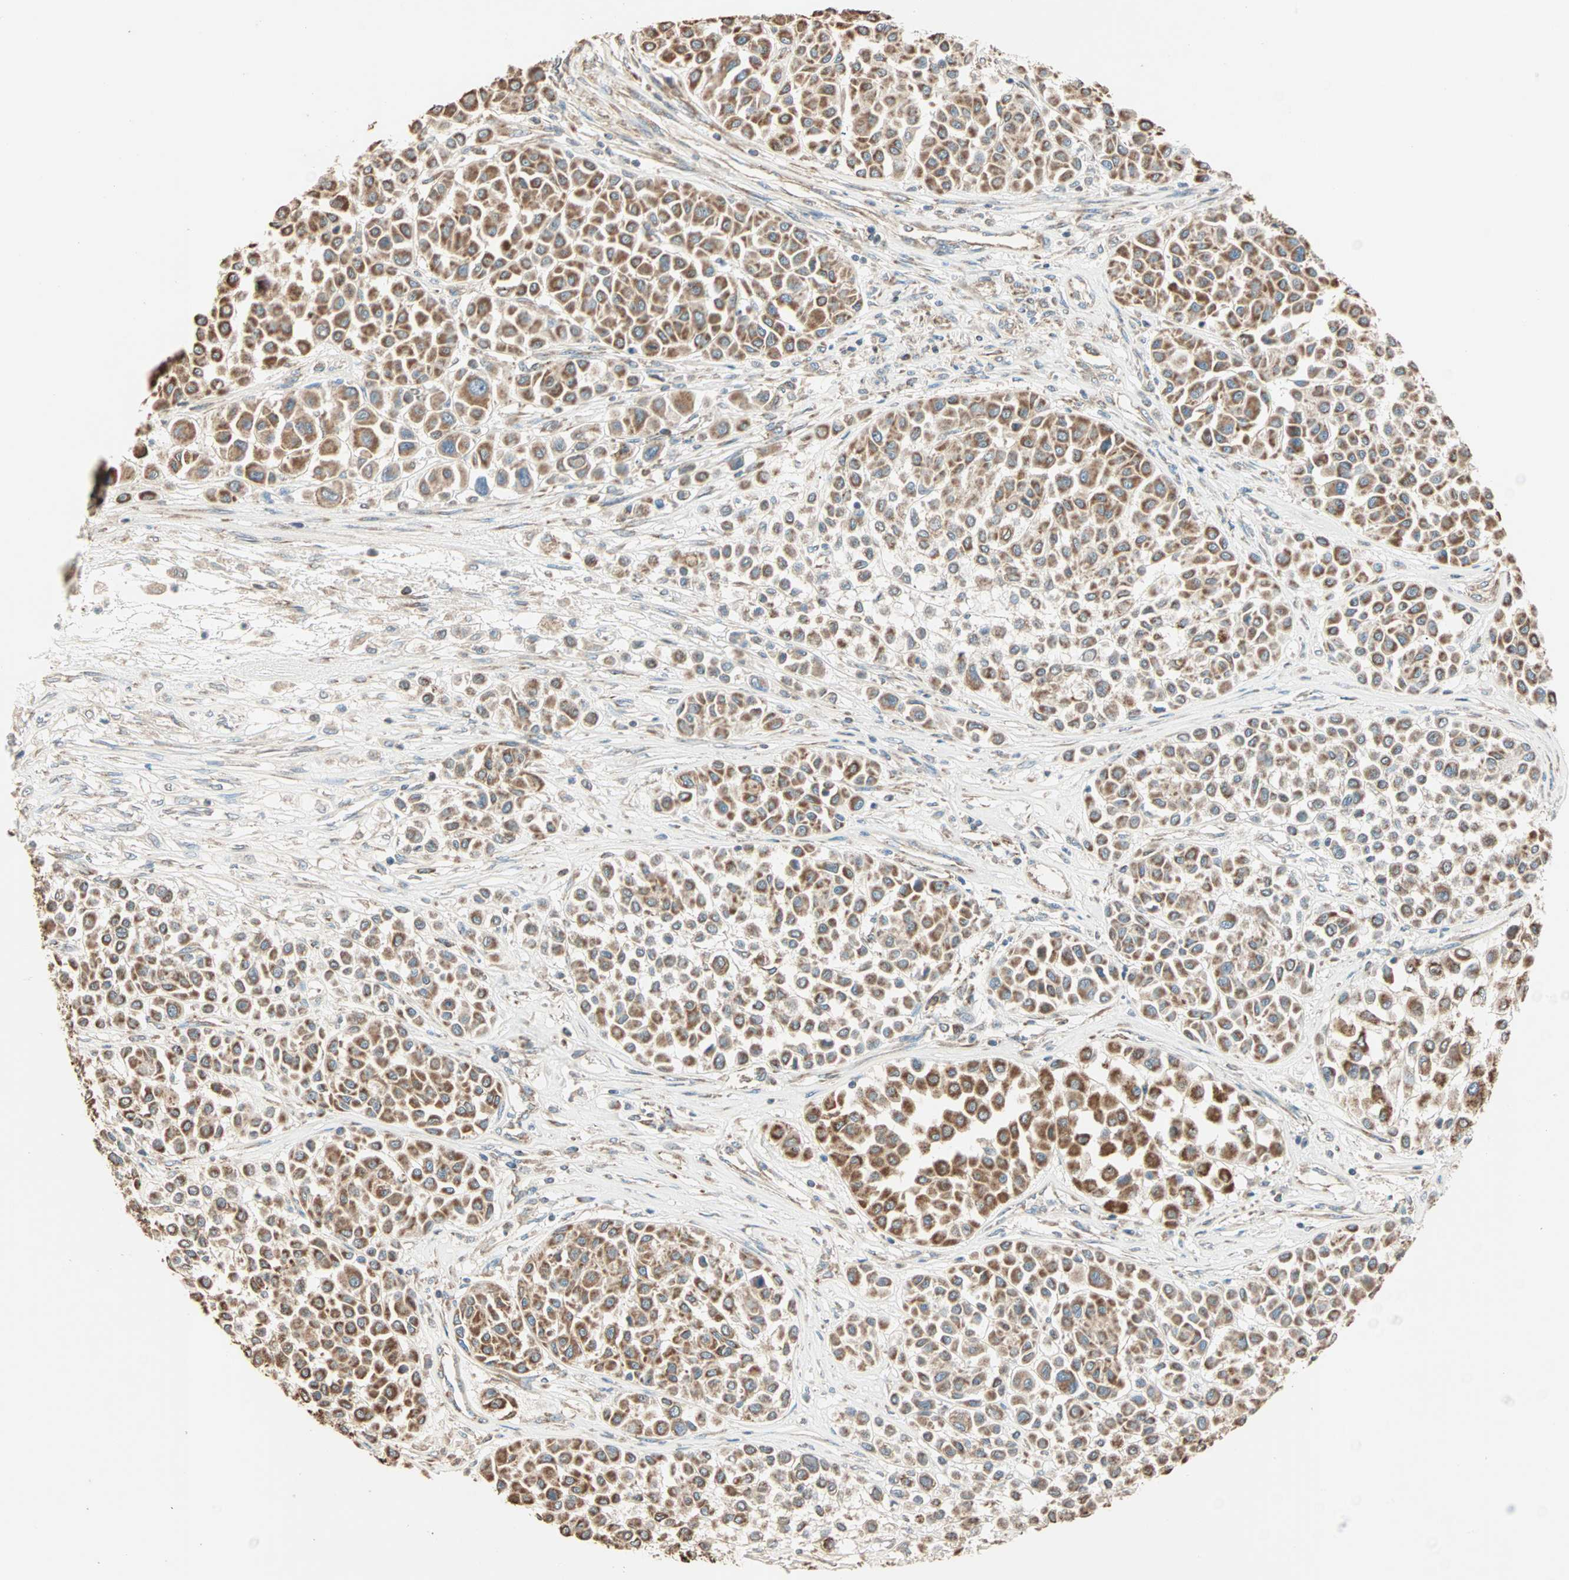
{"staining": {"intensity": "strong", "quantity": ">75%", "location": "cytoplasmic/membranous"}, "tissue": "melanoma", "cell_type": "Tumor cells", "image_type": "cancer", "snomed": [{"axis": "morphology", "description": "Malignant melanoma, Metastatic site"}, {"axis": "topography", "description": "Soft tissue"}], "caption": "This is an image of immunohistochemistry staining of malignant melanoma (metastatic site), which shows strong expression in the cytoplasmic/membranous of tumor cells.", "gene": "EIF4G2", "patient": {"sex": "male", "age": 41}}